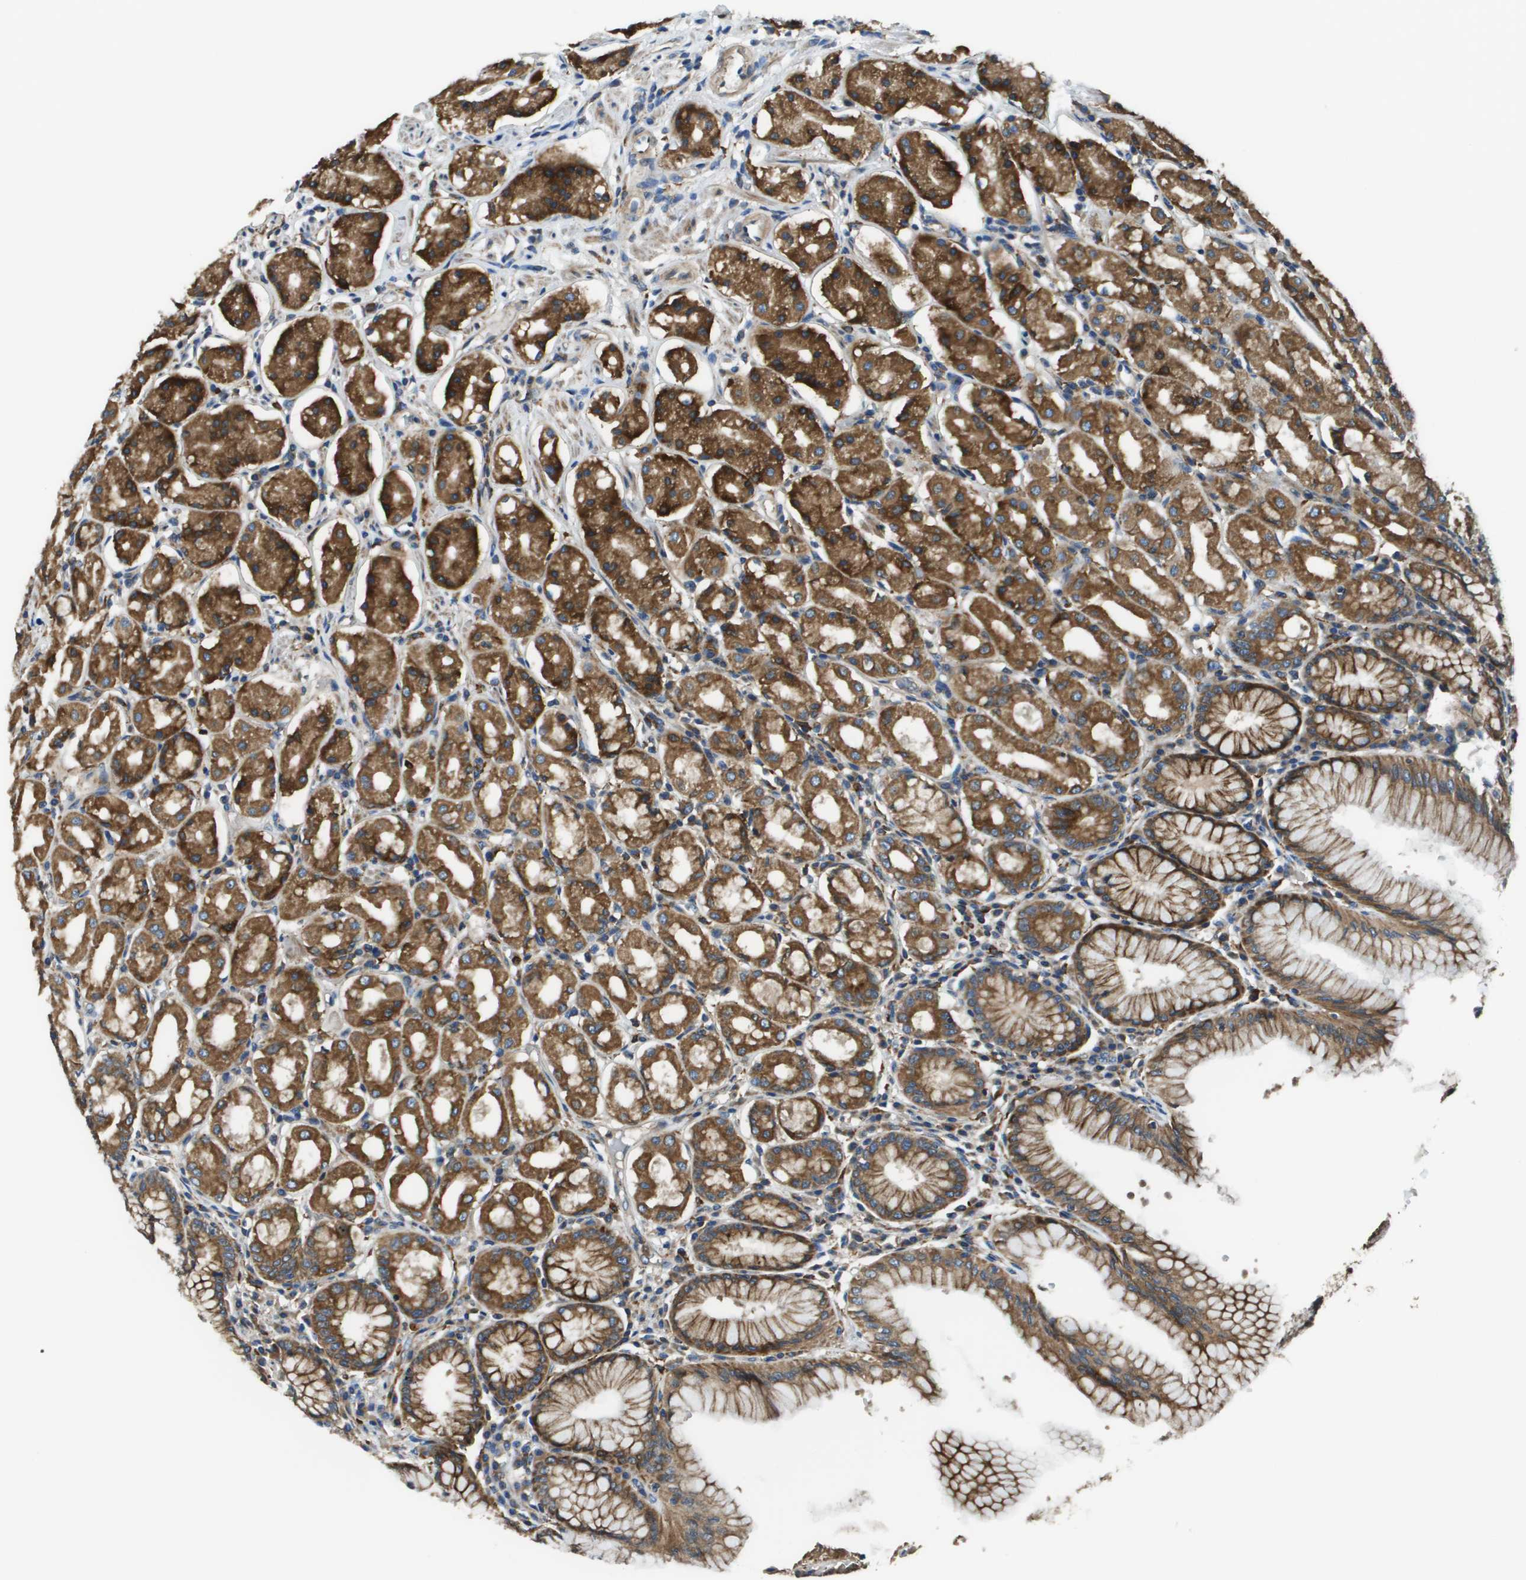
{"staining": {"intensity": "strong", "quantity": ">75%", "location": "cytoplasmic/membranous"}, "tissue": "stomach", "cell_type": "Glandular cells", "image_type": "normal", "snomed": [{"axis": "morphology", "description": "Normal tissue, NOS"}, {"axis": "topography", "description": "Stomach"}, {"axis": "topography", "description": "Stomach, lower"}], "caption": "Protein expression analysis of benign human stomach reveals strong cytoplasmic/membranous positivity in approximately >75% of glandular cells.", "gene": "CNPY3", "patient": {"sex": "female", "age": 56}}